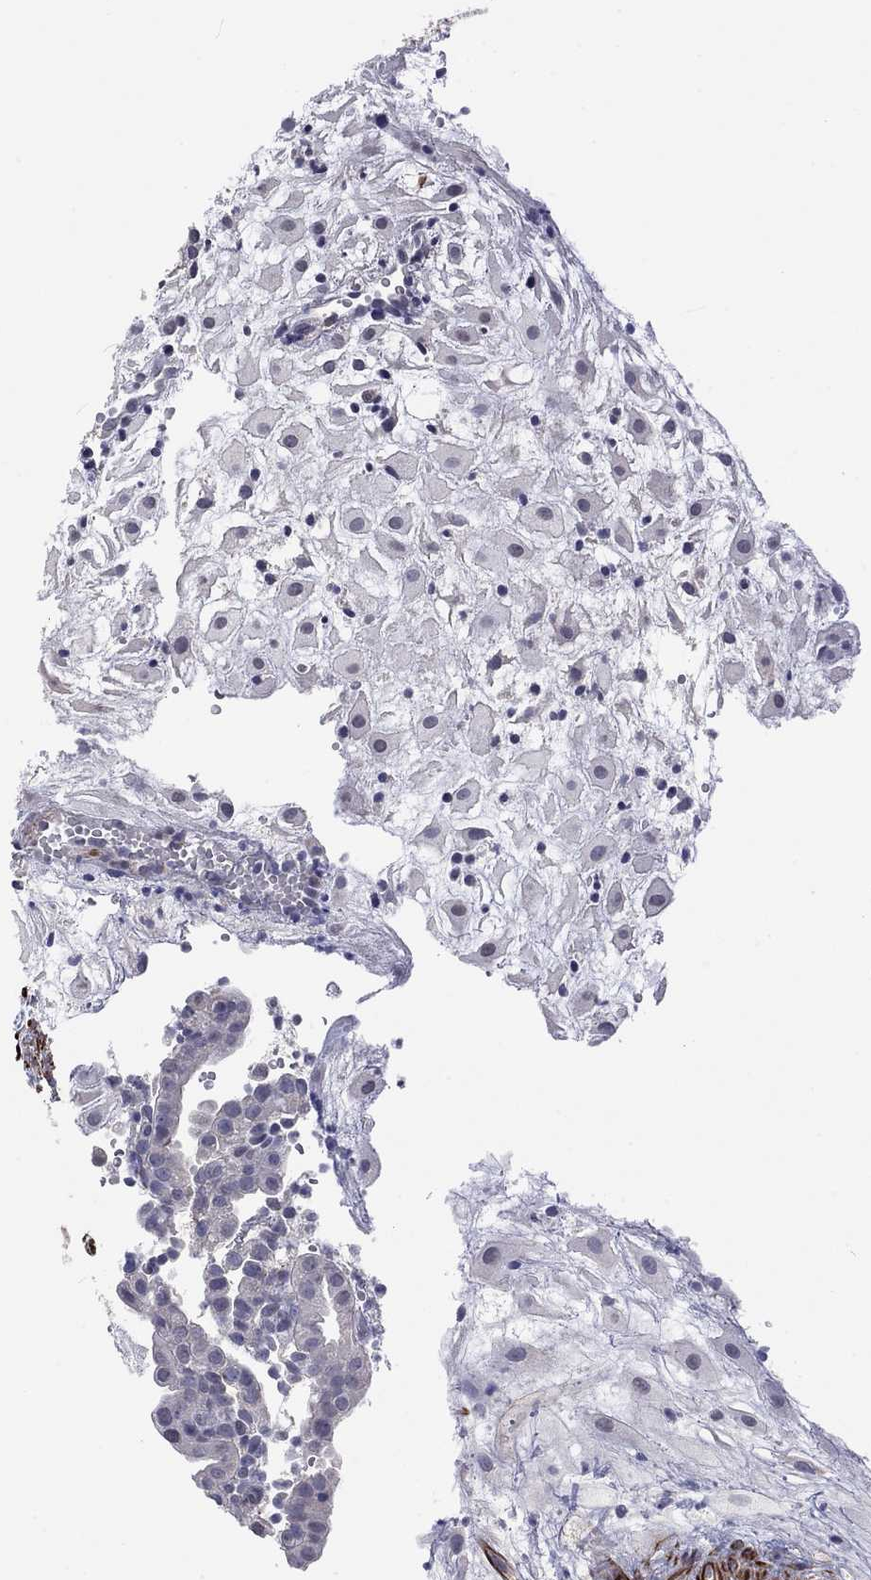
{"staining": {"intensity": "negative", "quantity": "none", "location": "none"}, "tissue": "placenta", "cell_type": "Decidual cells", "image_type": "normal", "snomed": [{"axis": "morphology", "description": "Normal tissue, NOS"}, {"axis": "topography", "description": "Placenta"}], "caption": "Immunohistochemistry (IHC) of benign human placenta reveals no positivity in decidual cells. (DAB (3,3'-diaminobenzidine) IHC with hematoxylin counter stain).", "gene": "IP6K3", "patient": {"sex": "female", "age": 24}}